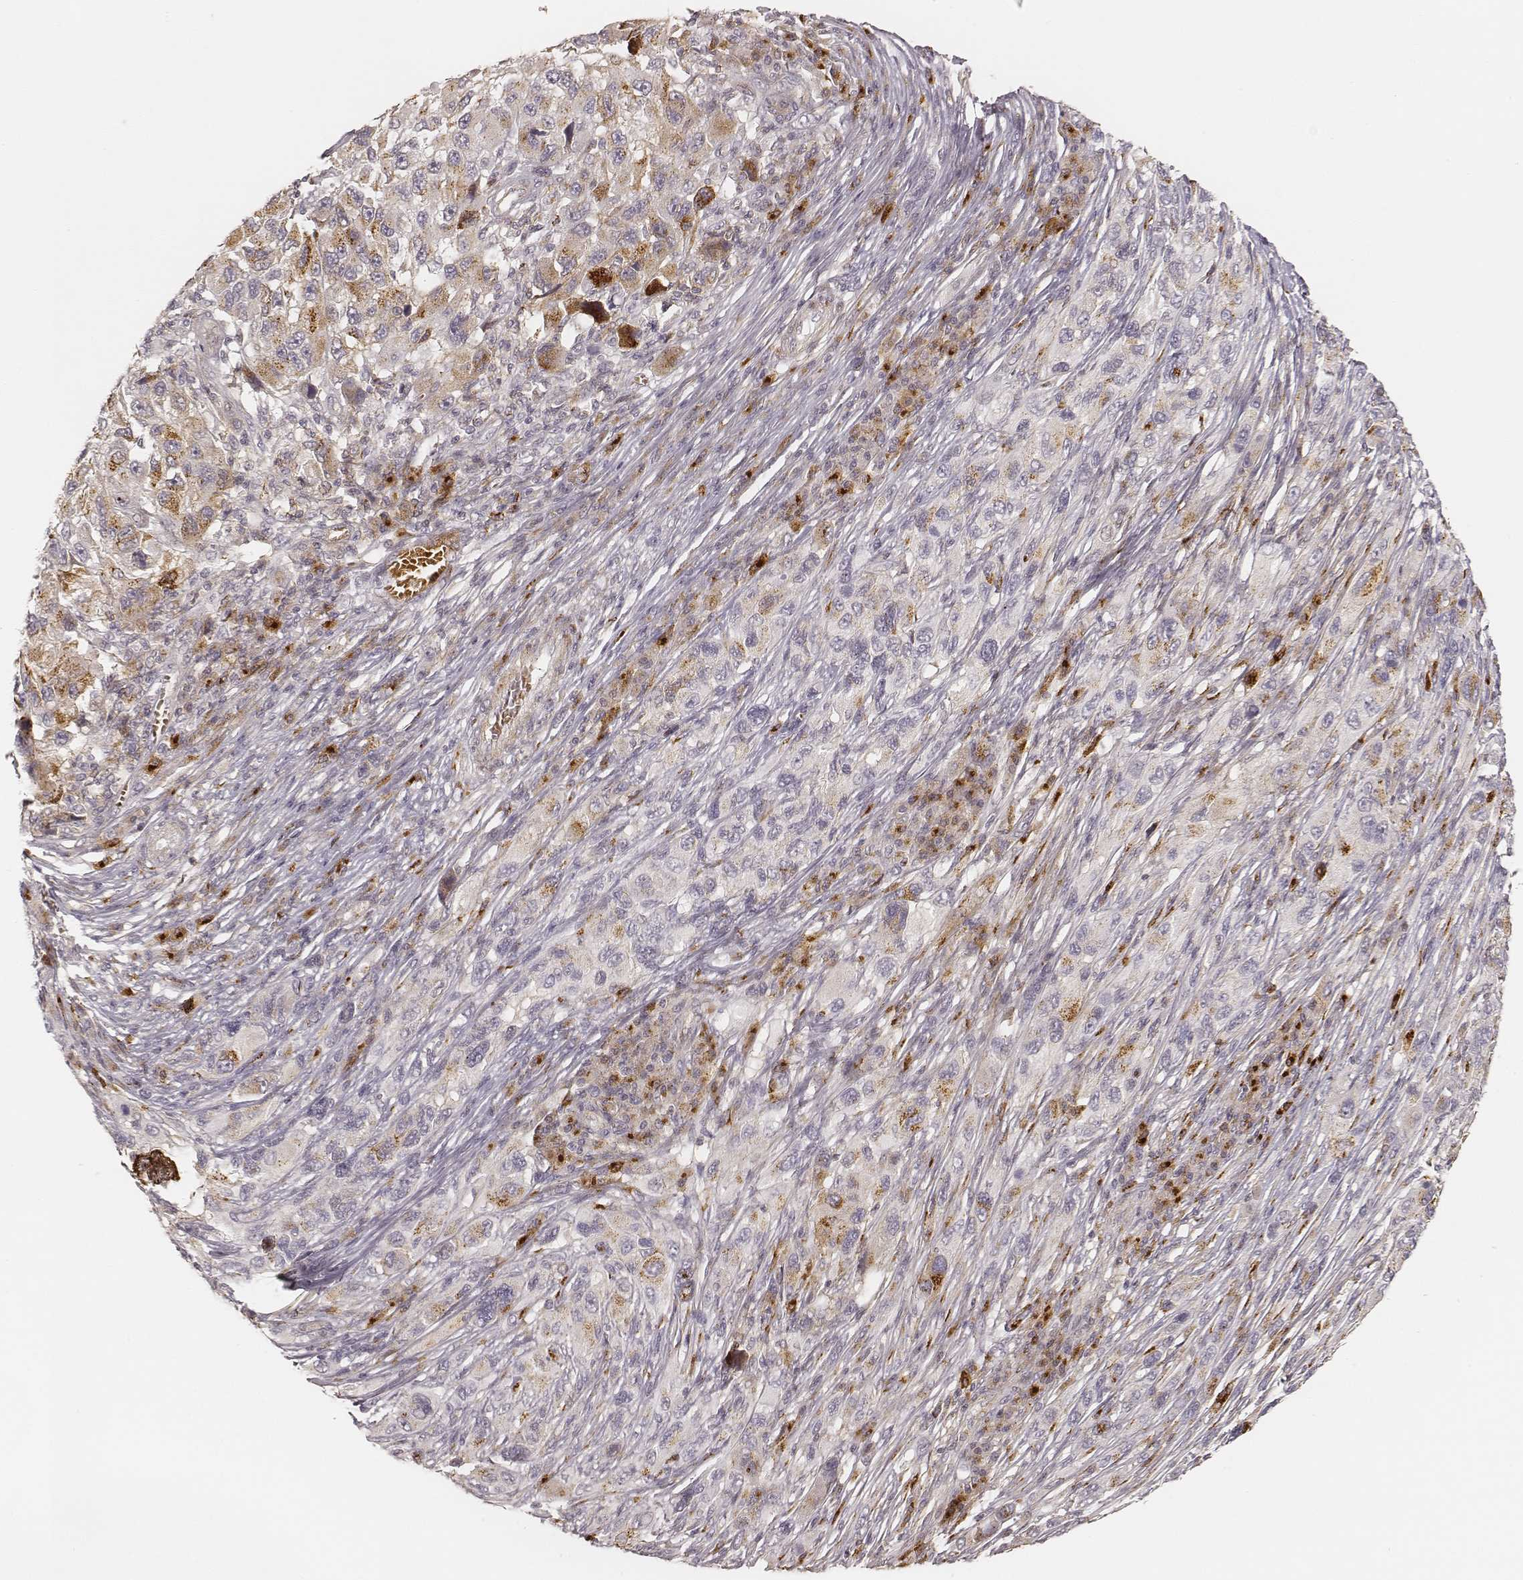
{"staining": {"intensity": "moderate", "quantity": "<25%", "location": "cytoplasmic/membranous"}, "tissue": "melanoma", "cell_type": "Tumor cells", "image_type": "cancer", "snomed": [{"axis": "morphology", "description": "Malignant melanoma, NOS"}, {"axis": "topography", "description": "Skin"}], "caption": "Malignant melanoma was stained to show a protein in brown. There is low levels of moderate cytoplasmic/membranous expression in about <25% of tumor cells.", "gene": "GORASP2", "patient": {"sex": "male", "age": 53}}